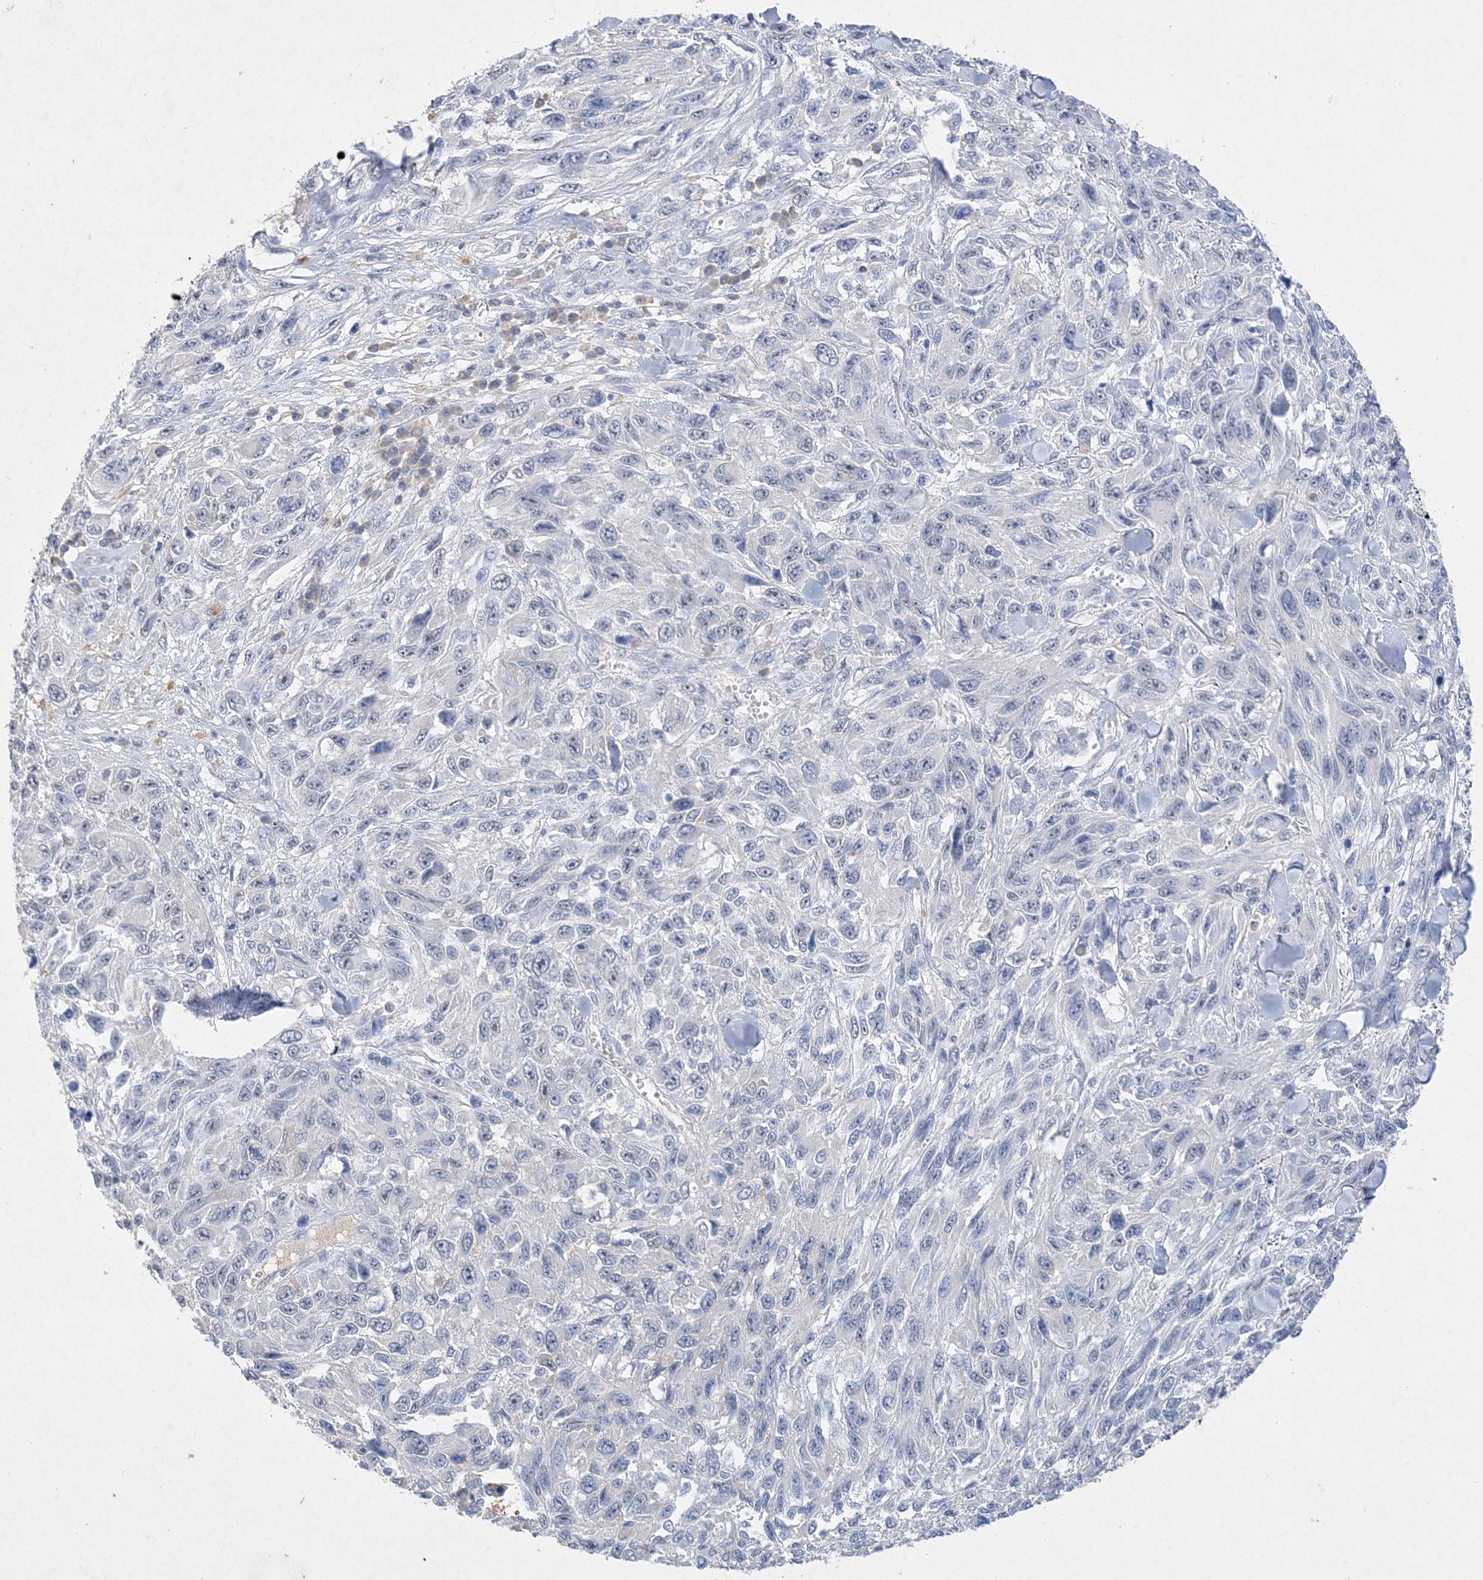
{"staining": {"intensity": "negative", "quantity": "none", "location": "none"}, "tissue": "melanoma", "cell_type": "Tumor cells", "image_type": "cancer", "snomed": [{"axis": "morphology", "description": "Malignant melanoma, NOS"}, {"axis": "topography", "description": "Skin"}], "caption": "A high-resolution photomicrograph shows immunohistochemistry (IHC) staining of malignant melanoma, which shows no significant expression in tumor cells.", "gene": "C11orf58", "patient": {"sex": "female", "age": 96}}